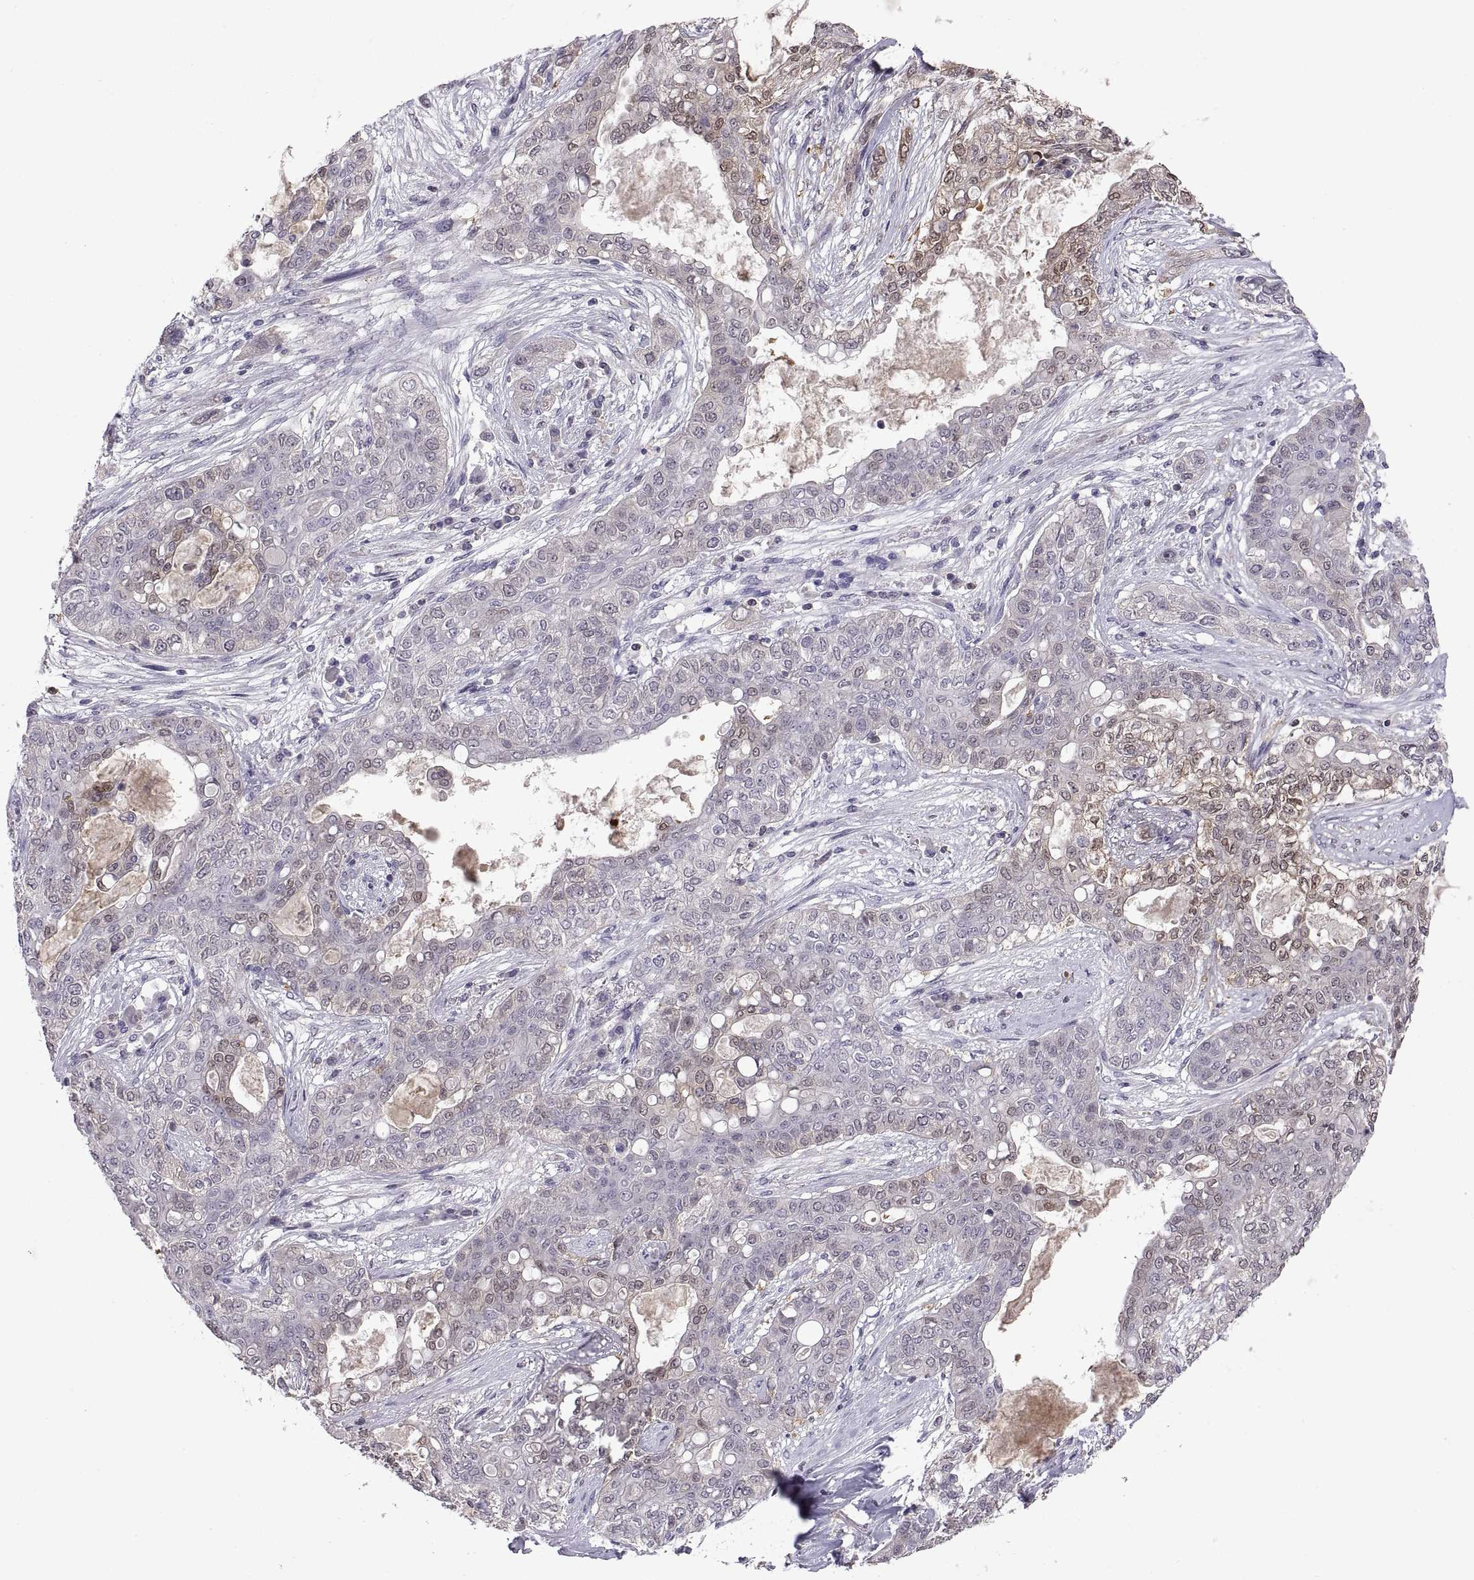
{"staining": {"intensity": "weak", "quantity": "<25%", "location": "cytoplasmic/membranous"}, "tissue": "lung cancer", "cell_type": "Tumor cells", "image_type": "cancer", "snomed": [{"axis": "morphology", "description": "Squamous cell carcinoma, NOS"}, {"axis": "topography", "description": "Lung"}], "caption": "The histopathology image exhibits no staining of tumor cells in lung cancer (squamous cell carcinoma). (DAB (3,3'-diaminobenzidine) immunohistochemistry (IHC) visualized using brightfield microscopy, high magnification).", "gene": "FGF9", "patient": {"sex": "female", "age": 70}}